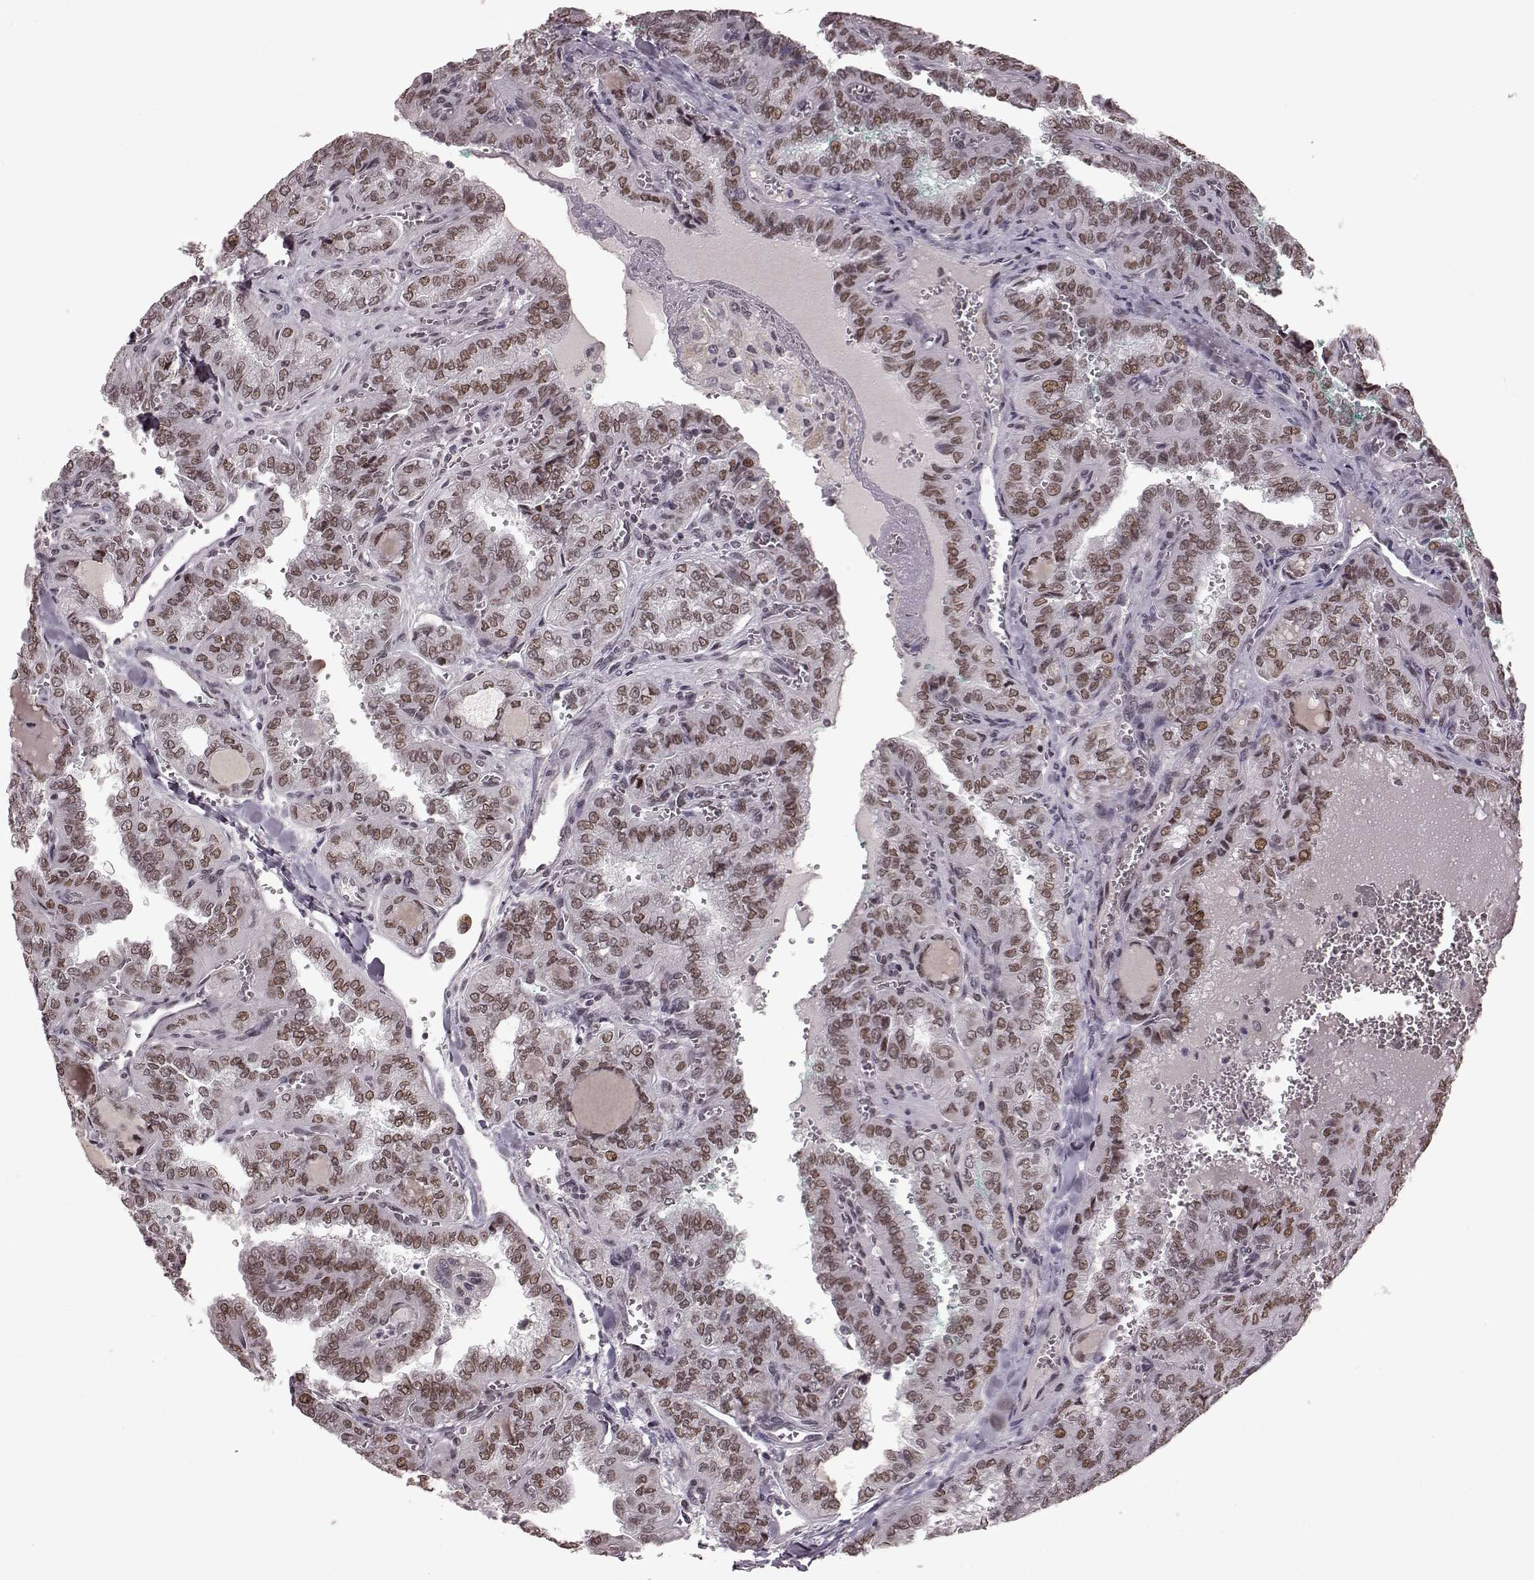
{"staining": {"intensity": "moderate", "quantity": ">75%", "location": "nuclear"}, "tissue": "thyroid cancer", "cell_type": "Tumor cells", "image_type": "cancer", "snomed": [{"axis": "morphology", "description": "Papillary adenocarcinoma, NOS"}, {"axis": "topography", "description": "Thyroid gland"}], "caption": "About >75% of tumor cells in human papillary adenocarcinoma (thyroid) reveal moderate nuclear protein expression as visualized by brown immunohistochemical staining.", "gene": "NR2C1", "patient": {"sex": "female", "age": 41}}